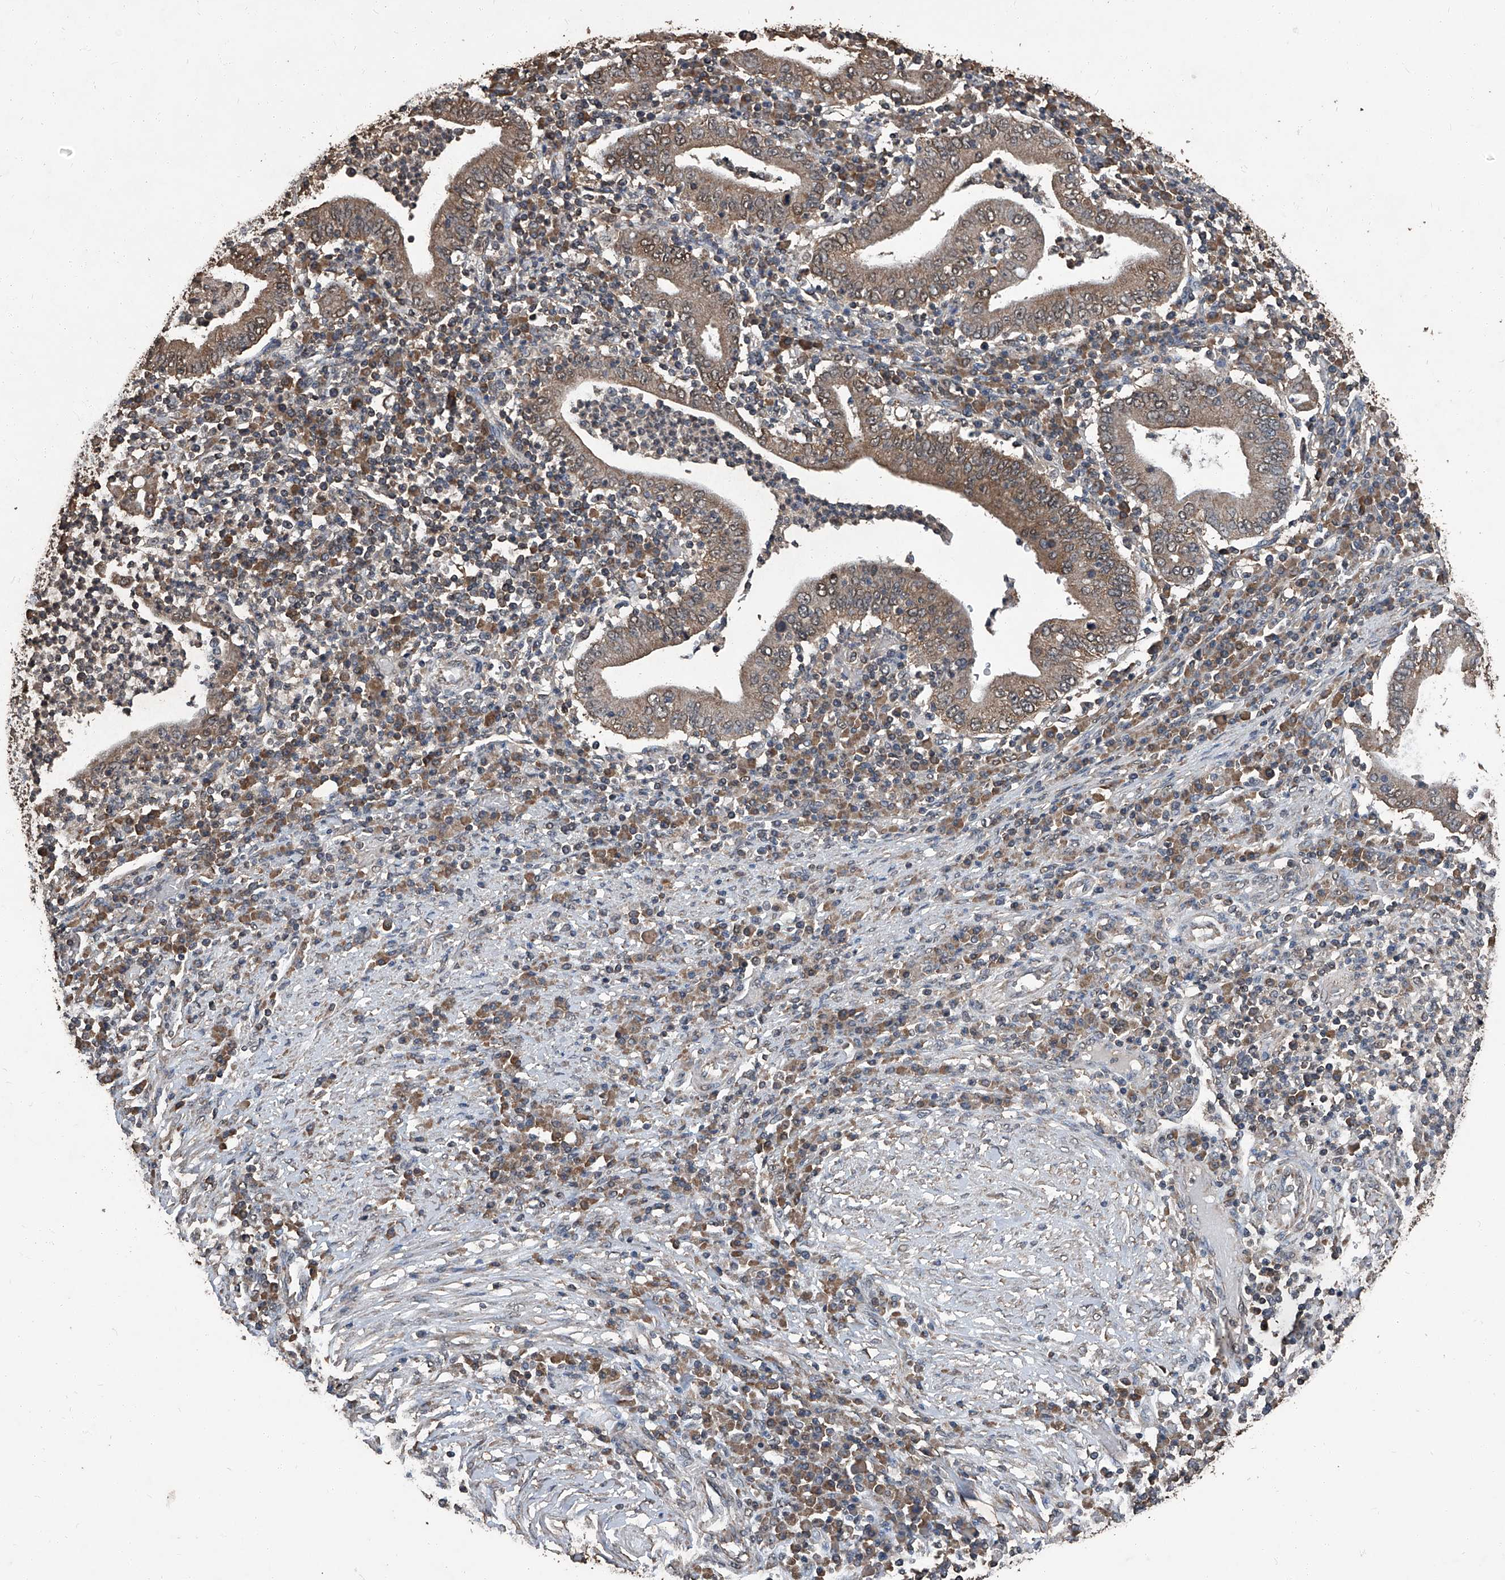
{"staining": {"intensity": "moderate", "quantity": ">75%", "location": "cytoplasmic/membranous"}, "tissue": "stomach cancer", "cell_type": "Tumor cells", "image_type": "cancer", "snomed": [{"axis": "morphology", "description": "Normal tissue, NOS"}, {"axis": "morphology", "description": "Adenocarcinoma, NOS"}, {"axis": "topography", "description": "Esophagus"}, {"axis": "topography", "description": "Stomach, upper"}, {"axis": "topography", "description": "Peripheral nerve tissue"}], "caption": "Stomach adenocarcinoma was stained to show a protein in brown. There is medium levels of moderate cytoplasmic/membranous positivity in approximately >75% of tumor cells.", "gene": "STARD7", "patient": {"sex": "male", "age": 62}}